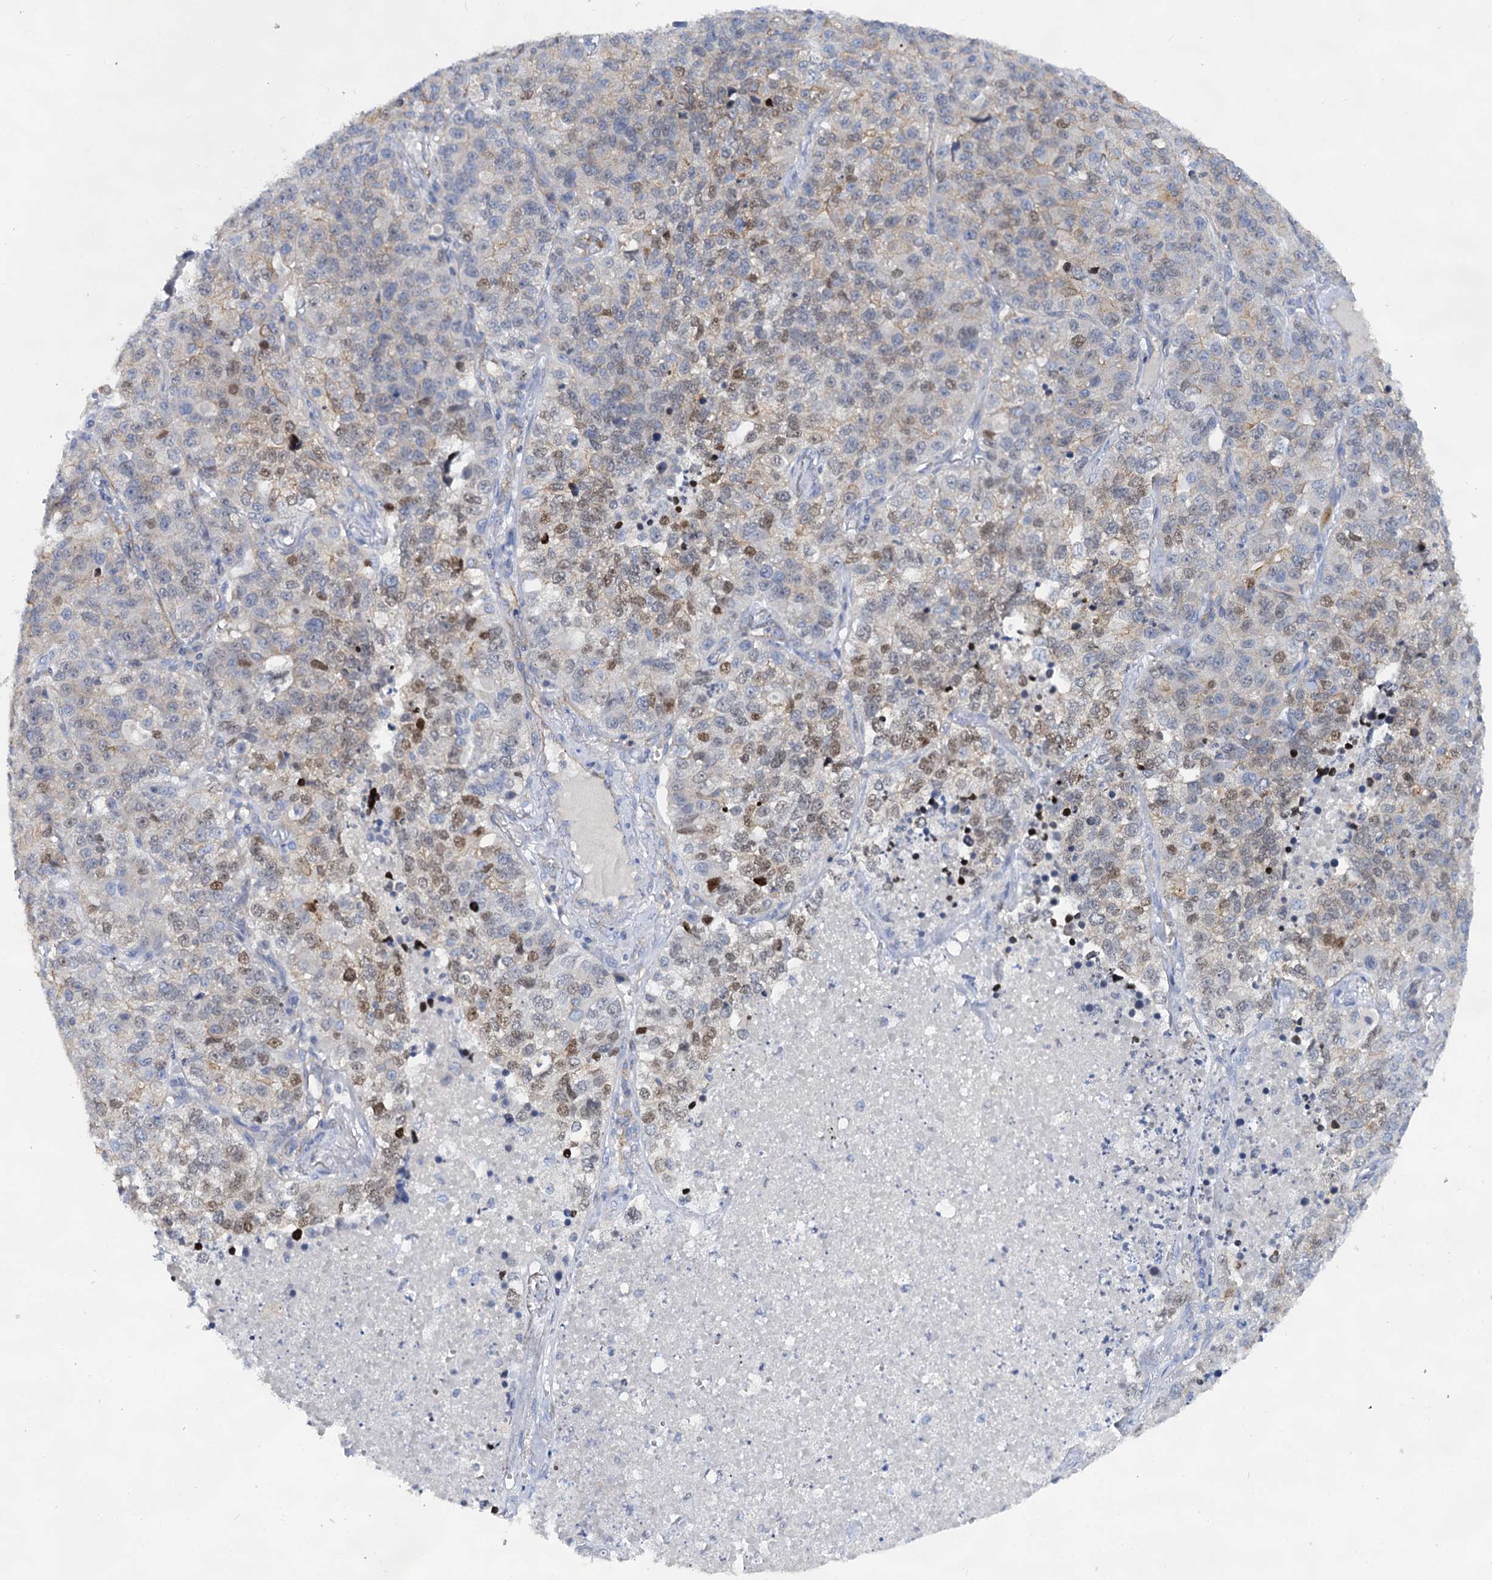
{"staining": {"intensity": "moderate", "quantity": "<25%", "location": "nuclear"}, "tissue": "lung cancer", "cell_type": "Tumor cells", "image_type": "cancer", "snomed": [{"axis": "morphology", "description": "Adenocarcinoma, NOS"}, {"axis": "topography", "description": "Lung"}], "caption": "Lung adenocarcinoma stained for a protein (brown) reveals moderate nuclear positive staining in about <25% of tumor cells.", "gene": "ABLIM1", "patient": {"sex": "male", "age": 49}}